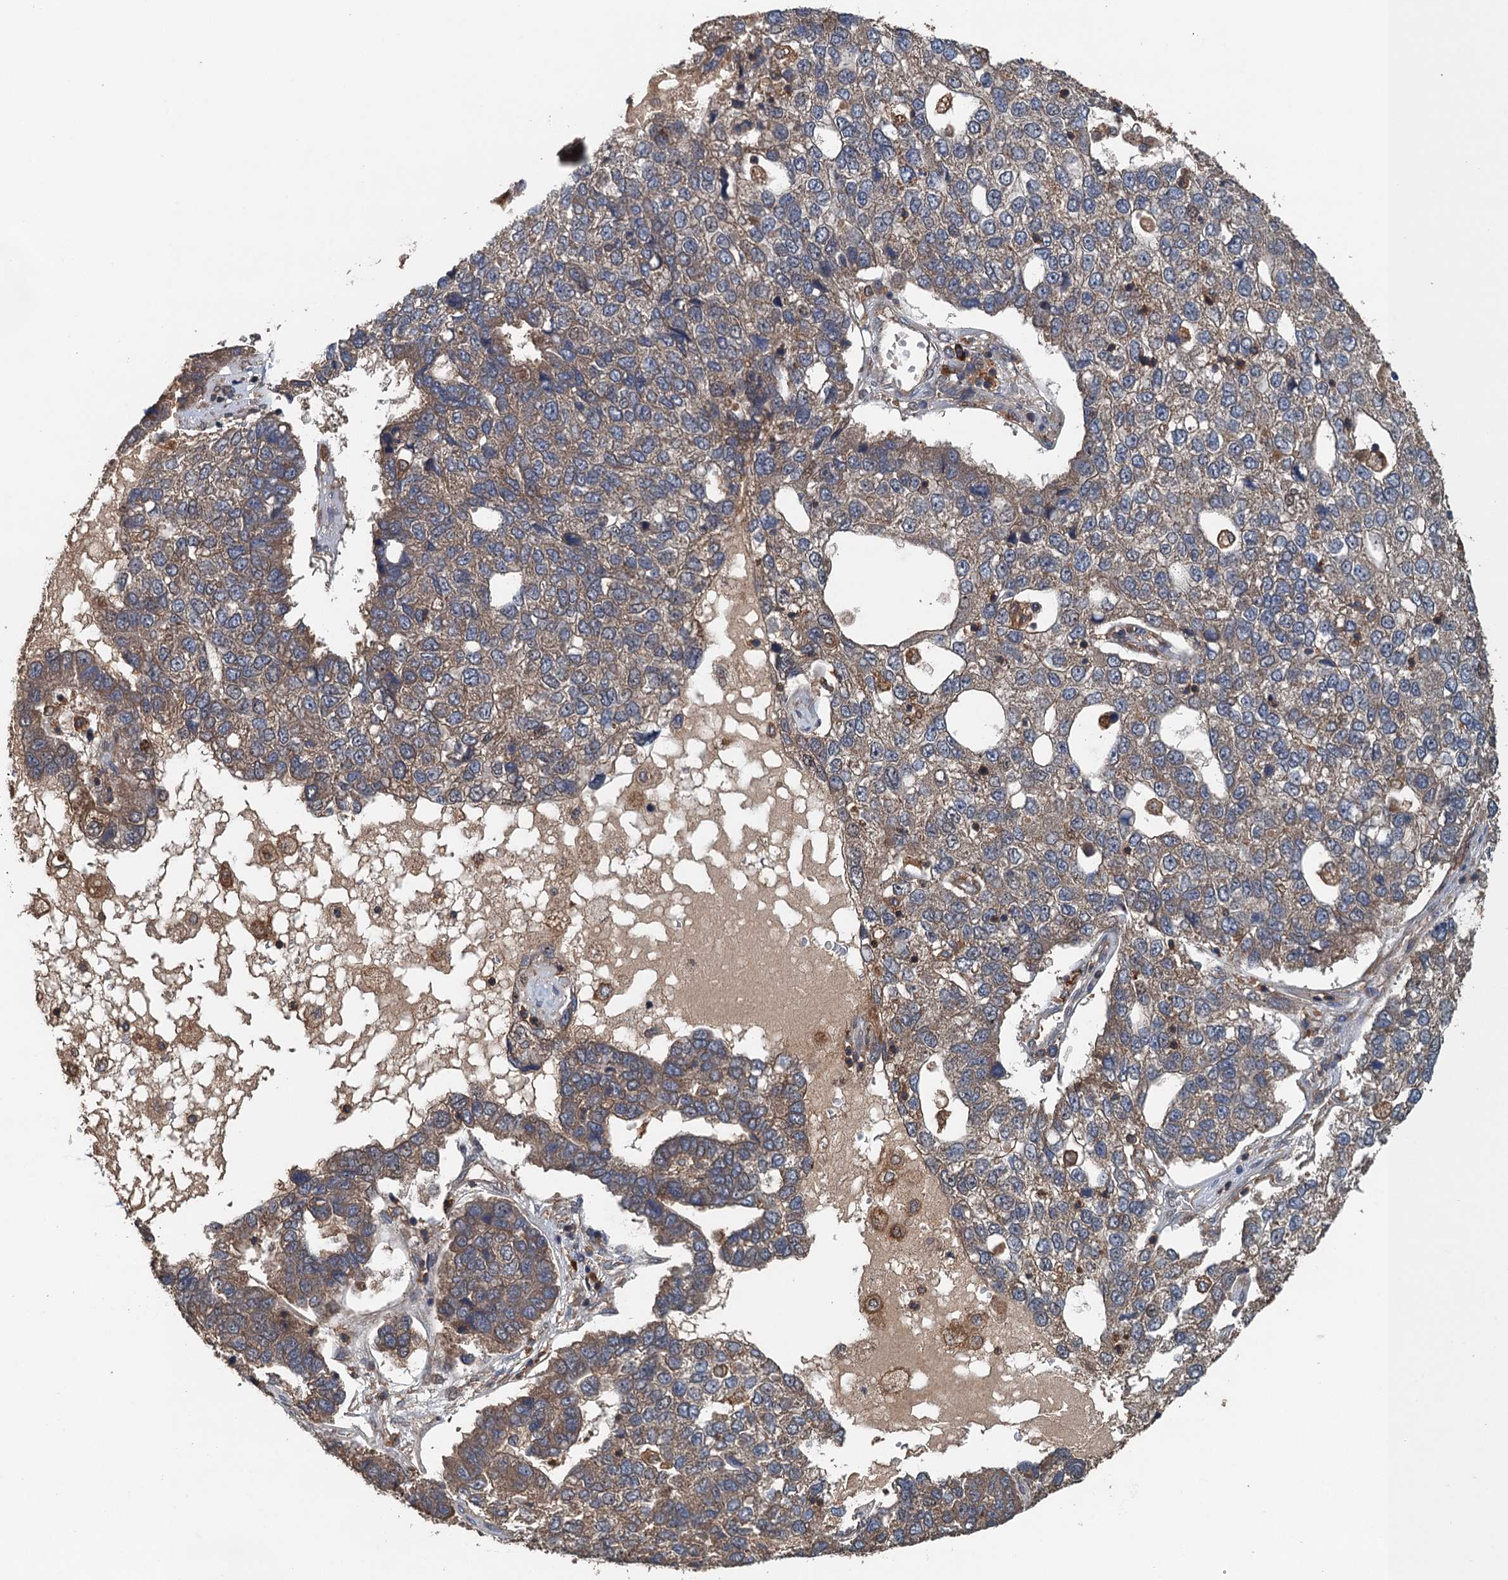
{"staining": {"intensity": "moderate", "quantity": ">75%", "location": "cytoplasmic/membranous"}, "tissue": "pancreatic cancer", "cell_type": "Tumor cells", "image_type": "cancer", "snomed": [{"axis": "morphology", "description": "Adenocarcinoma, NOS"}, {"axis": "topography", "description": "Pancreas"}], "caption": "Pancreatic adenocarcinoma stained with immunohistochemistry (IHC) reveals moderate cytoplasmic/membranous positivity in approximately >75% of tumor cells.", "gene": "BORCS5", "patient": {"sex": "female", "age": 61}}